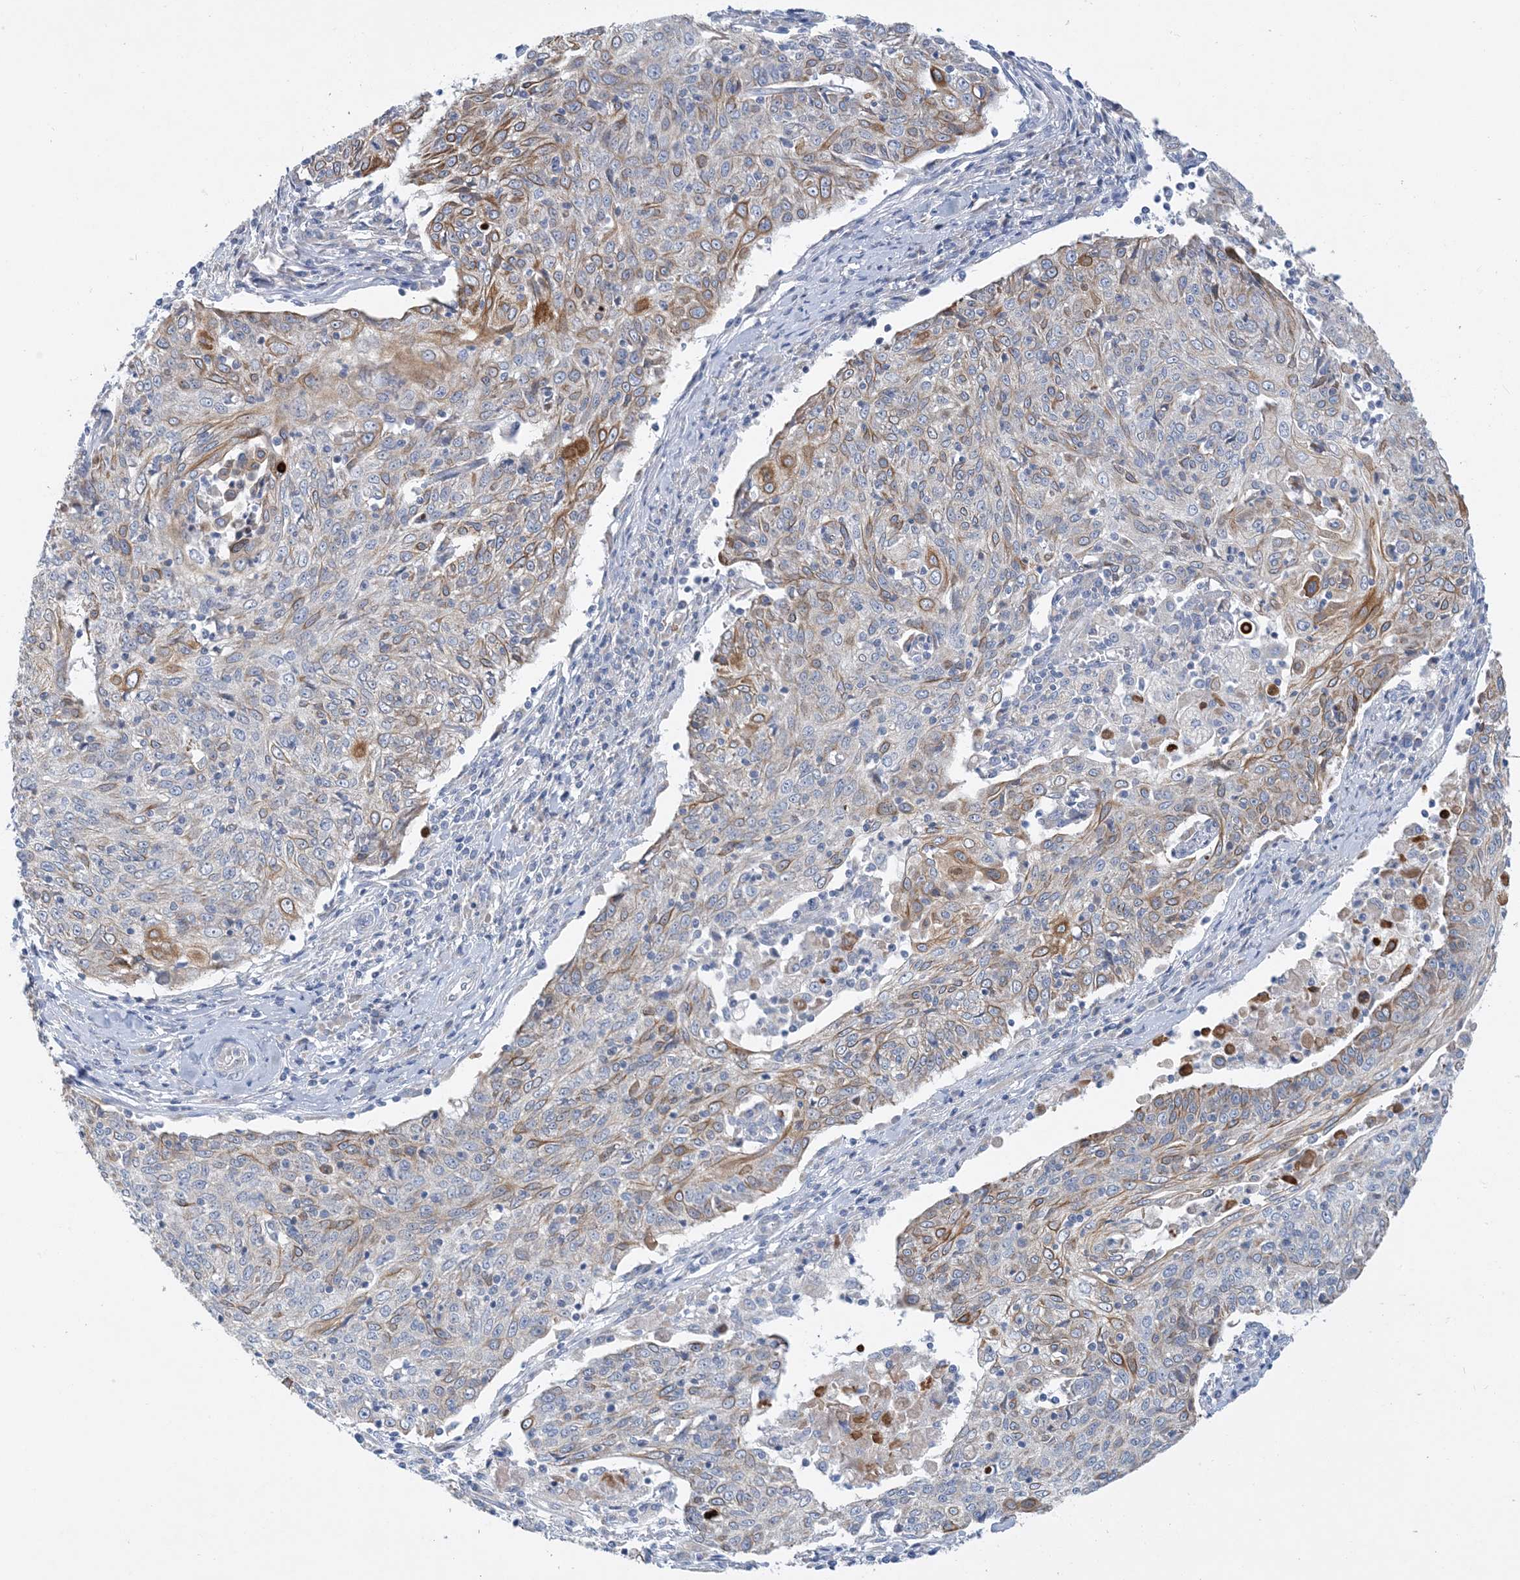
{"staining": {"intensity": "moderate", "quantity": "<25%", "location": "cytoplasmic/membranous"}, "tissue": "cervical cancer", "cell_type": "Tumor cells", "image_type": "cancer", "snomed": [{"axis": "morphology", "description": "Squamous cell carcinoma, NOS"}, {"axis": "topography", "description": "Cervix"}], "caption": "Immunohistochemical staining of human cervical squamous cell carcinoma shows moderate cytoplasmic/membranous protein staining in approximately <25% of tumor cells.", "gene": "ZCCHC18", "patient": {"sex": "female", "age": 48}}